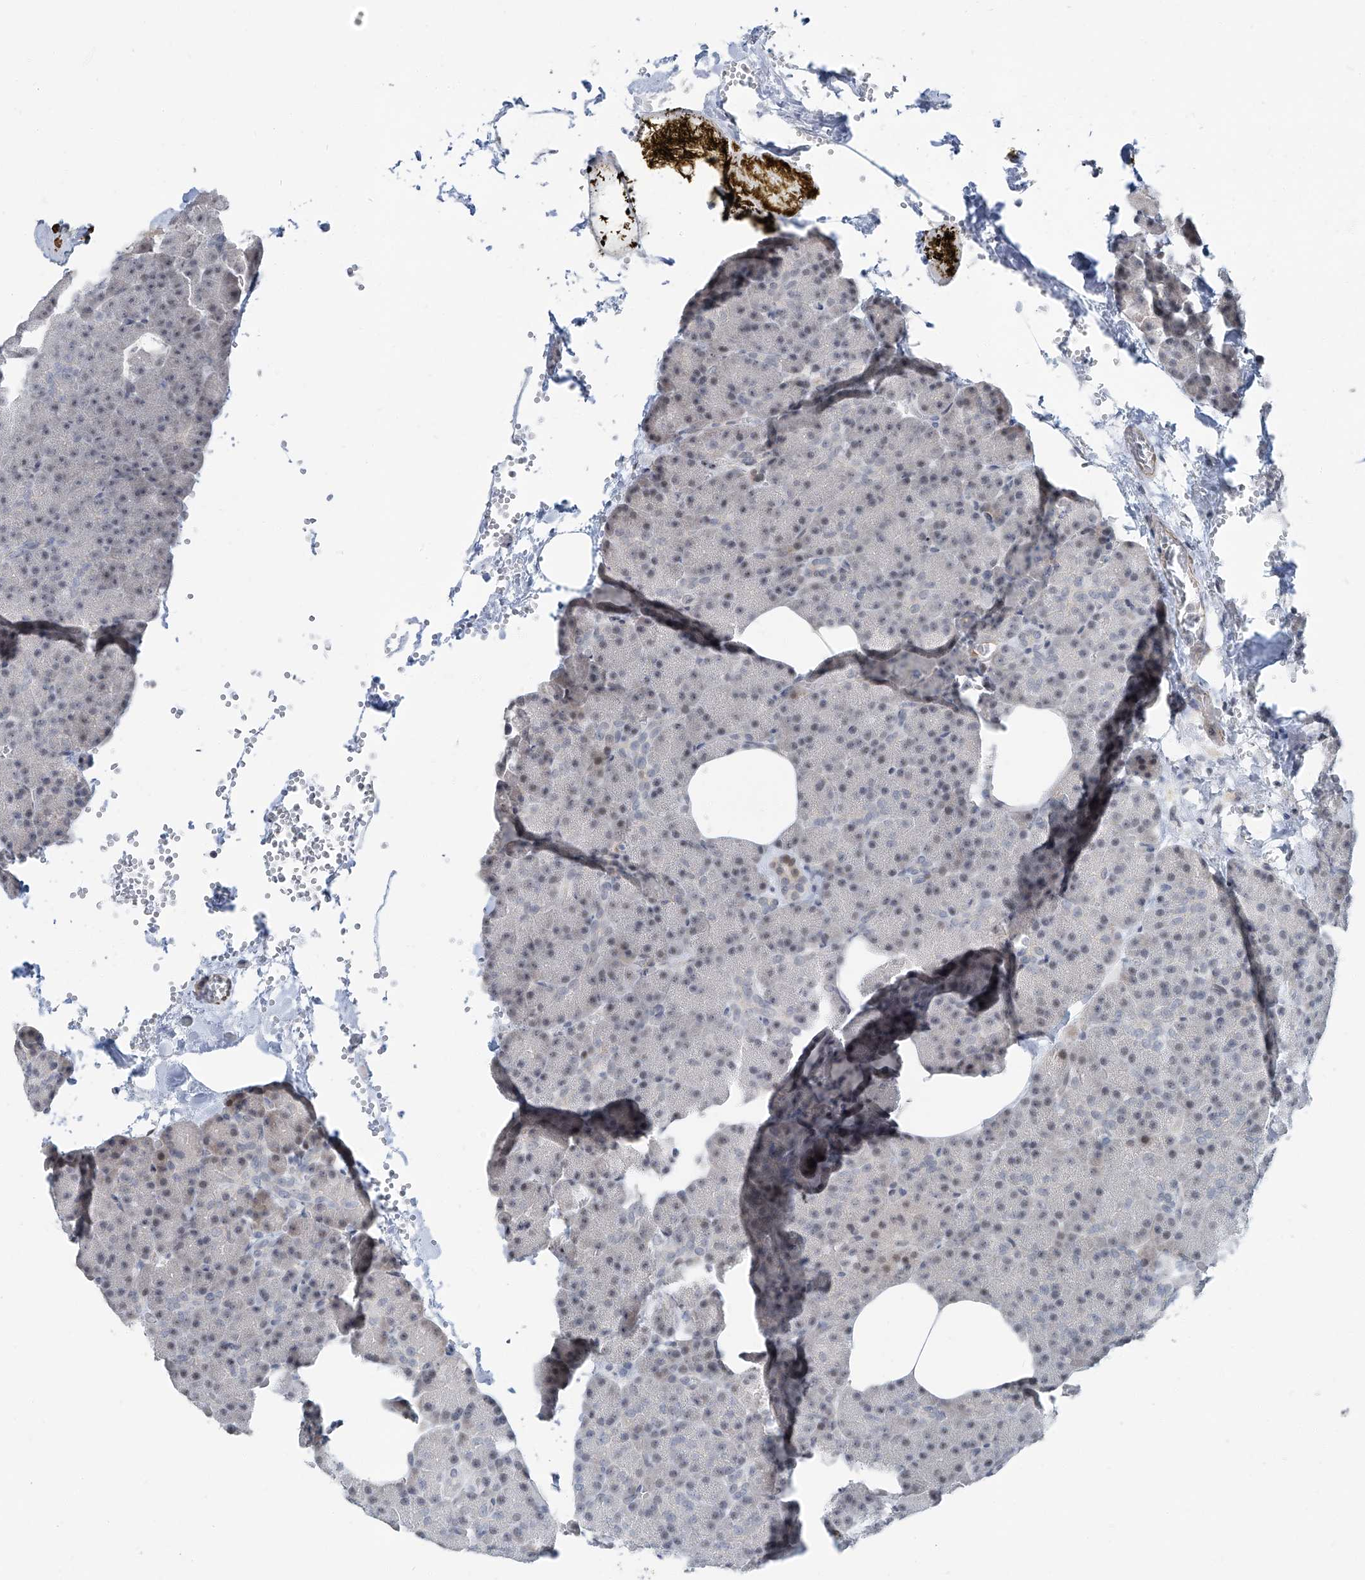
{"staining": {"intensity": "negative", "quantity": "none", "location": "none"}, "tissue": "pancreas", "cell_type": "Exocrine glandular cells", "image_type": "normal", "snomed": [{"axis": "morphology", "description": "Normal tissue, NOS"}, {"axis": "morphology", "description": "Carcinoid, malignant, NOS"}, {"axis": "topography", "description": "Pancreas"}], "caption": "DAB immunohistochemical staining of normal human pancreas shows no significant positivity in exocrine glandular cells.", "gene": "TXLNB", "patient": {"sex": "female", "age": 35}}